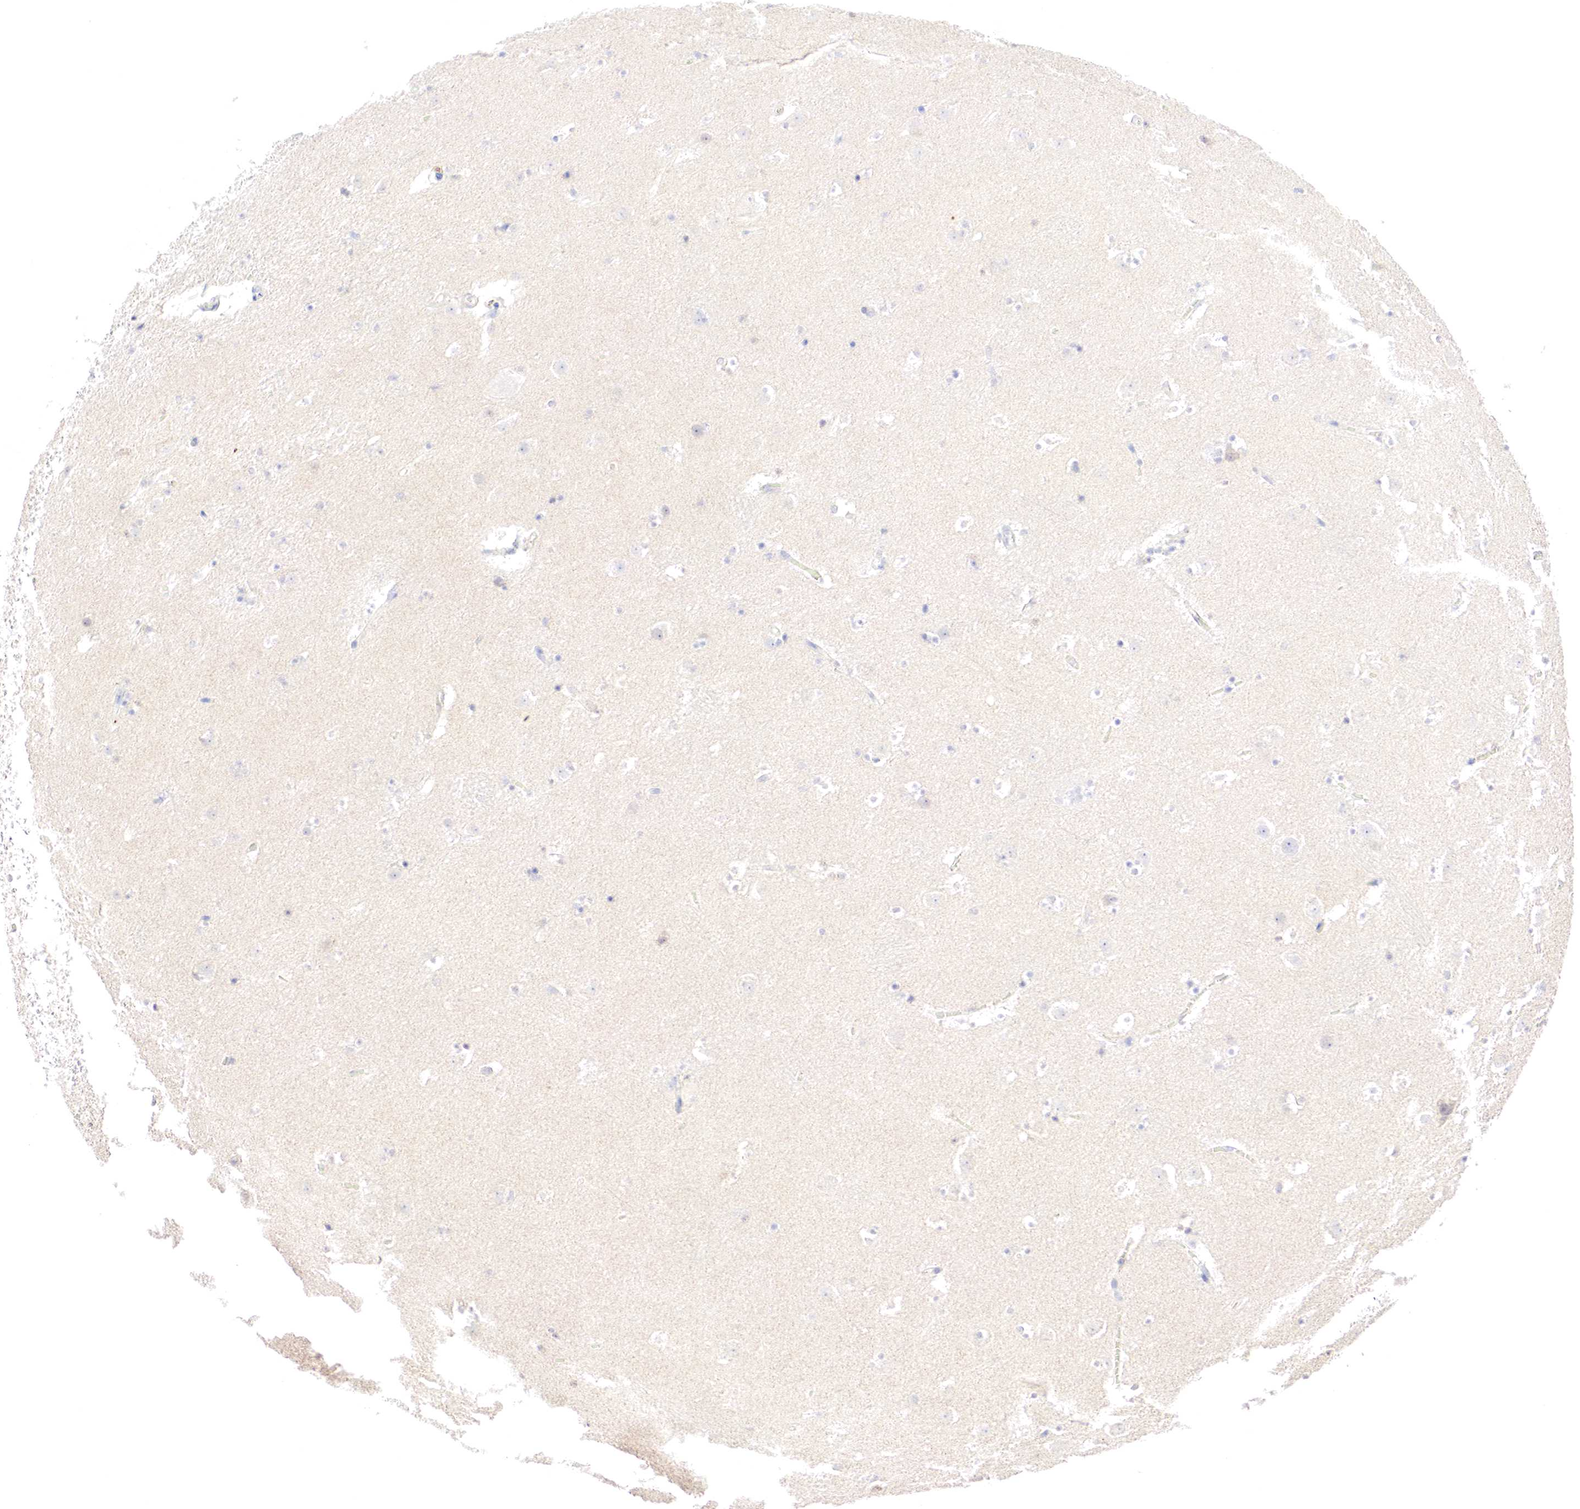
{"staining": {"intensity": "negative", "quantity": "none", "location": "none"}, "tissue": "caudate", "cell_type": "Glial cells", "image_type": "normal", "snomed": [{"axis": "morphology", "description": "Normal tissue, NOS"}, {"axis": "topography", "description": "Lateral ventricle wall"}], "caption": "Glial cells are negative for brown protein staining in benign caudate. Brightfield microscopy of IHC stained with DAB (brown) and hematoxylin (blue), captured at high magnification.", "gene": "GATA1", "patient": {"sex": "male", "age": 45}}